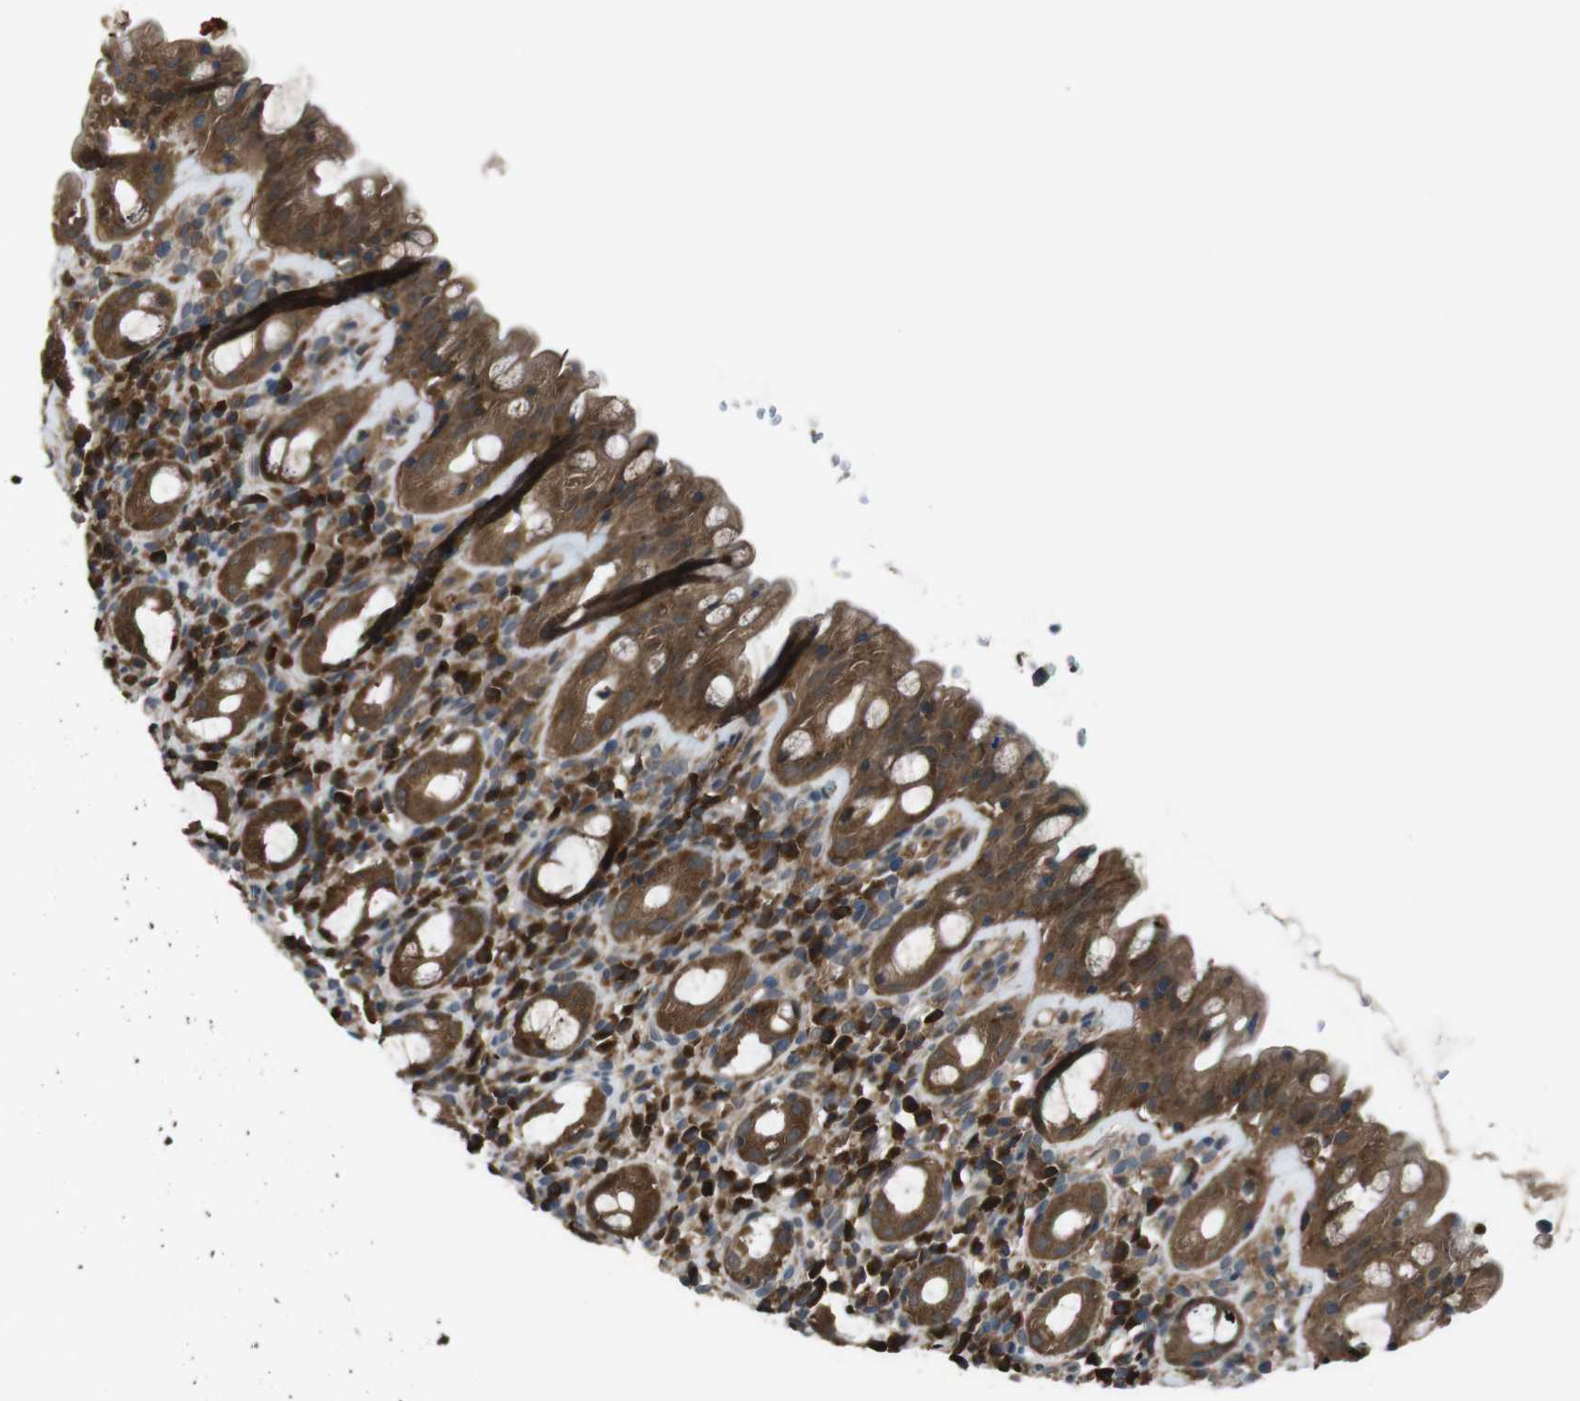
{"staining": {"intensity": "strong", "quantity": ">75%", "location": "cytoplasmic/membranous"}, "tissue": "rectum", "cell_type": "Glandular cells", "image_type": "normal", "snomed": [{"axis": "morphology", "description": "Normal tissue, NOS"}, {"axis": "topography", "description": "Rectum"}], "caption": "Approximately >75% of glandular cells in unremarkable human rectum demonstrate strong cytoplasmic/membranous protein positivity as visualized by brown immunohistochemical staining.", "gene": "SLC22A23", "patient": {"sex": "male", "age": 44}}